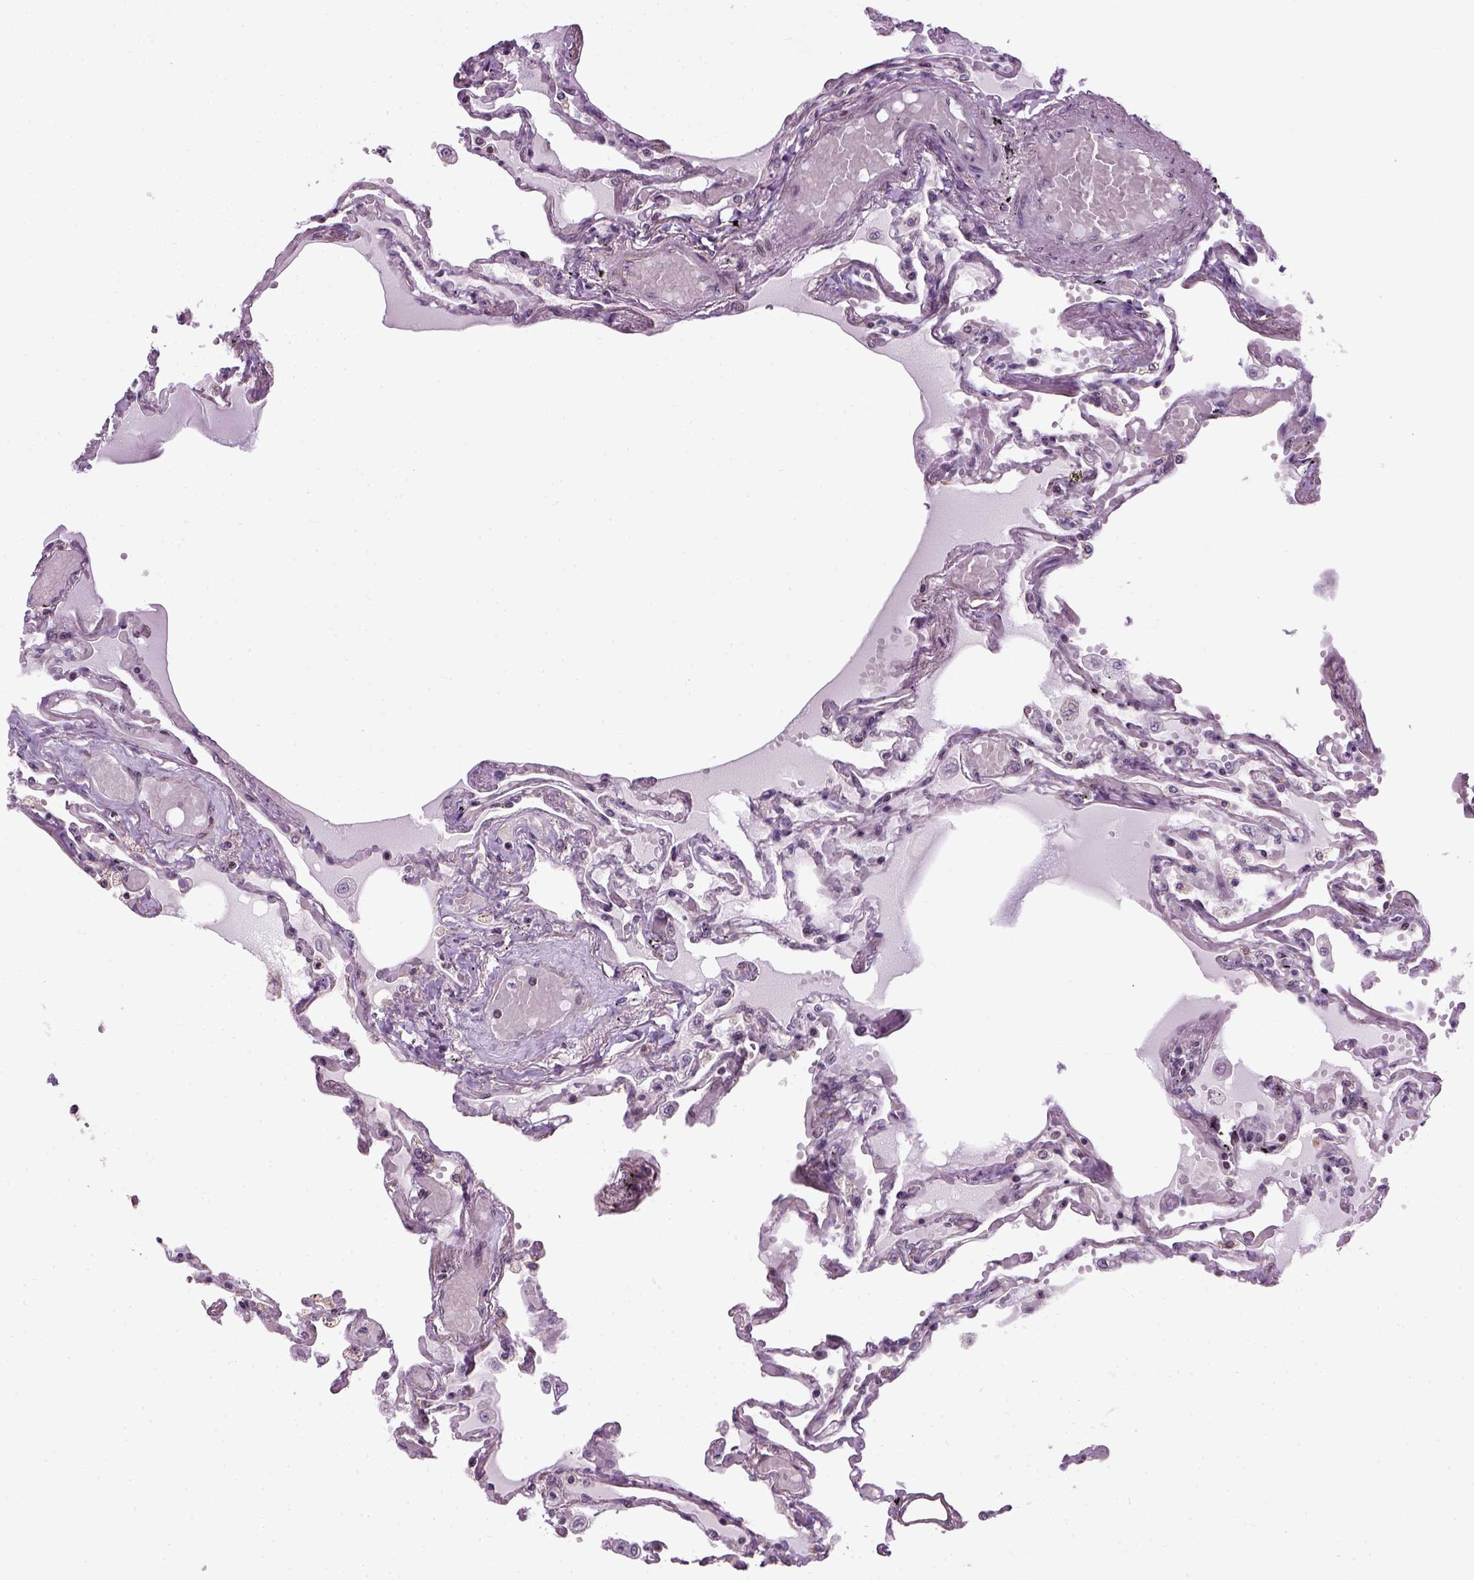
{"staining": {"intensity": "negative", "quantity": "none", "location": "none"}, "tissue": "lung", "cell_type": "Alveolar cells", "image_type": "normal", "snomed": [{"axis": "morphology", "description": "Normal tissue, NOS"}, {"axis": "morphology", "description": "Adenocarcinoma, NOS"}, {"axis": "topography", "description": "Cartilage tissue"}, {"axis": "topography", "description": "Lung"}], "caption": "Immunohistochemistry (IHC) image of normal lung: lung stained with DAB demonstrates no significant protein positivity in alveolar cells. Brightfield microscopy of immunohistochemistry (IHC) stained with DAB (brown) and hematoxylin (blue), captured at high magnification.", "gene": "XK", "patient": {"sex": "female", "age": 67}}